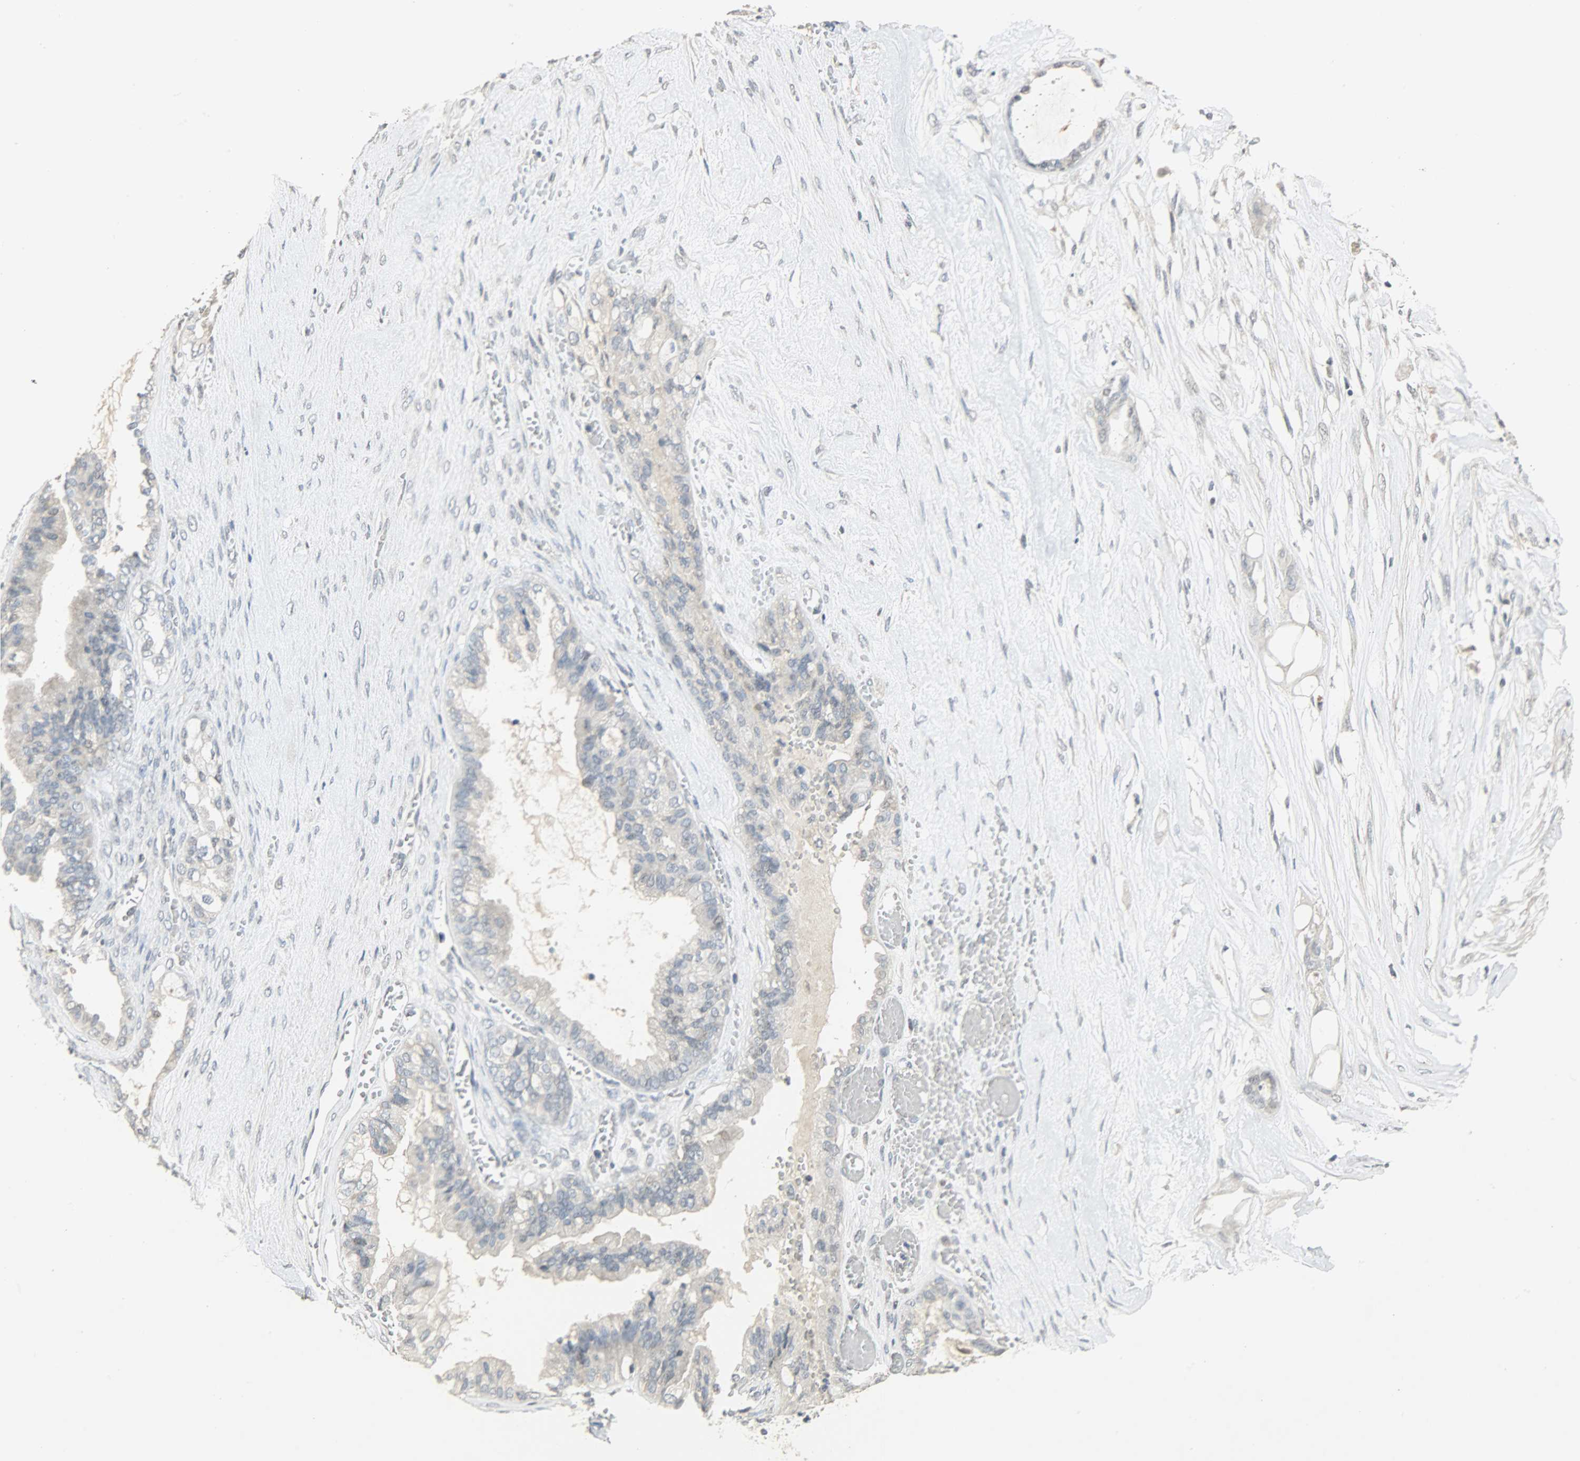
{"staining": {"intensity": "negative", "quantity": "none", "location": "none"}, "tissue": "ovarian cancer", "cell_type": "Tumor cells", "image_type": "cancer", "snomed": [{"axis": "morphology", "description": "Carcinoma, NOS"}, {"axis": "morphology", "description": "Carcinoma, endometroid"}, {"axis": "topography", "description": "Ovary"}], "caption": "The IHC image has no significant staining in tumor cells of ovarian cancer (carcinoma) tissue. (Stains: DAB IHC with hematoxylin counter stain, Microscopy: brightfield microscopy at high magnification).", "gene": "DNAJB6", "patient": {"sex": "female", "age": 50}}